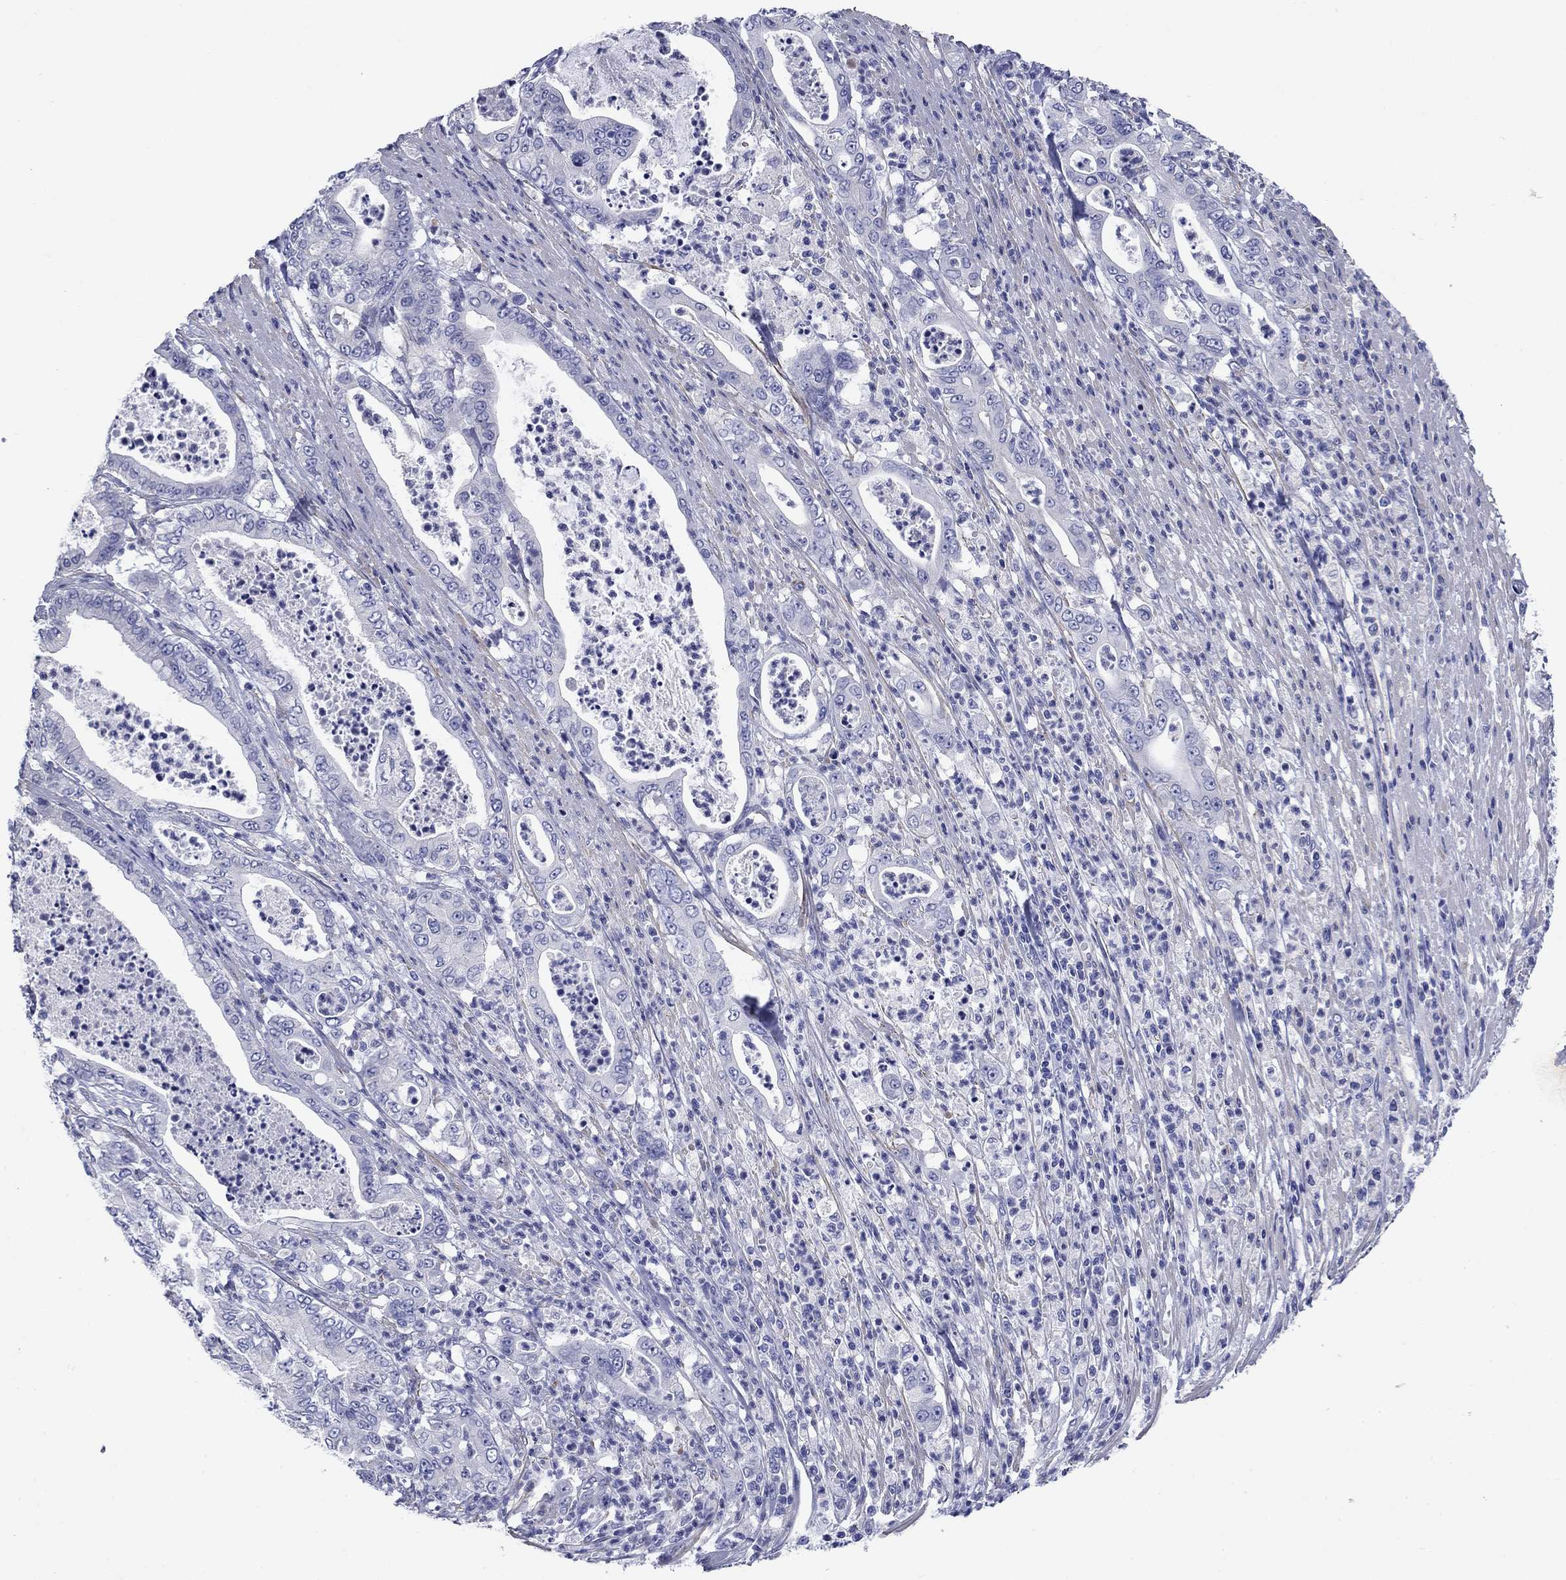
{"staining": {"intensity": "negative", "quantity": "none", "location": "none"}, "tissue": "pancreatic cancer", "cell_type": "Tumor cells", "image_type": "cancer", "snomed": [{"axis": "morphology", "description": "Adenocarcinoma, NOS"}, {"axis": "topography", "description": "Pancreas"}], "caption": "Tumor cells are negative for brown protein staining in pancreatic adenocarcinoma.", "gene": "PRKCG", "patient": {"sex": "male", "age": 71}}